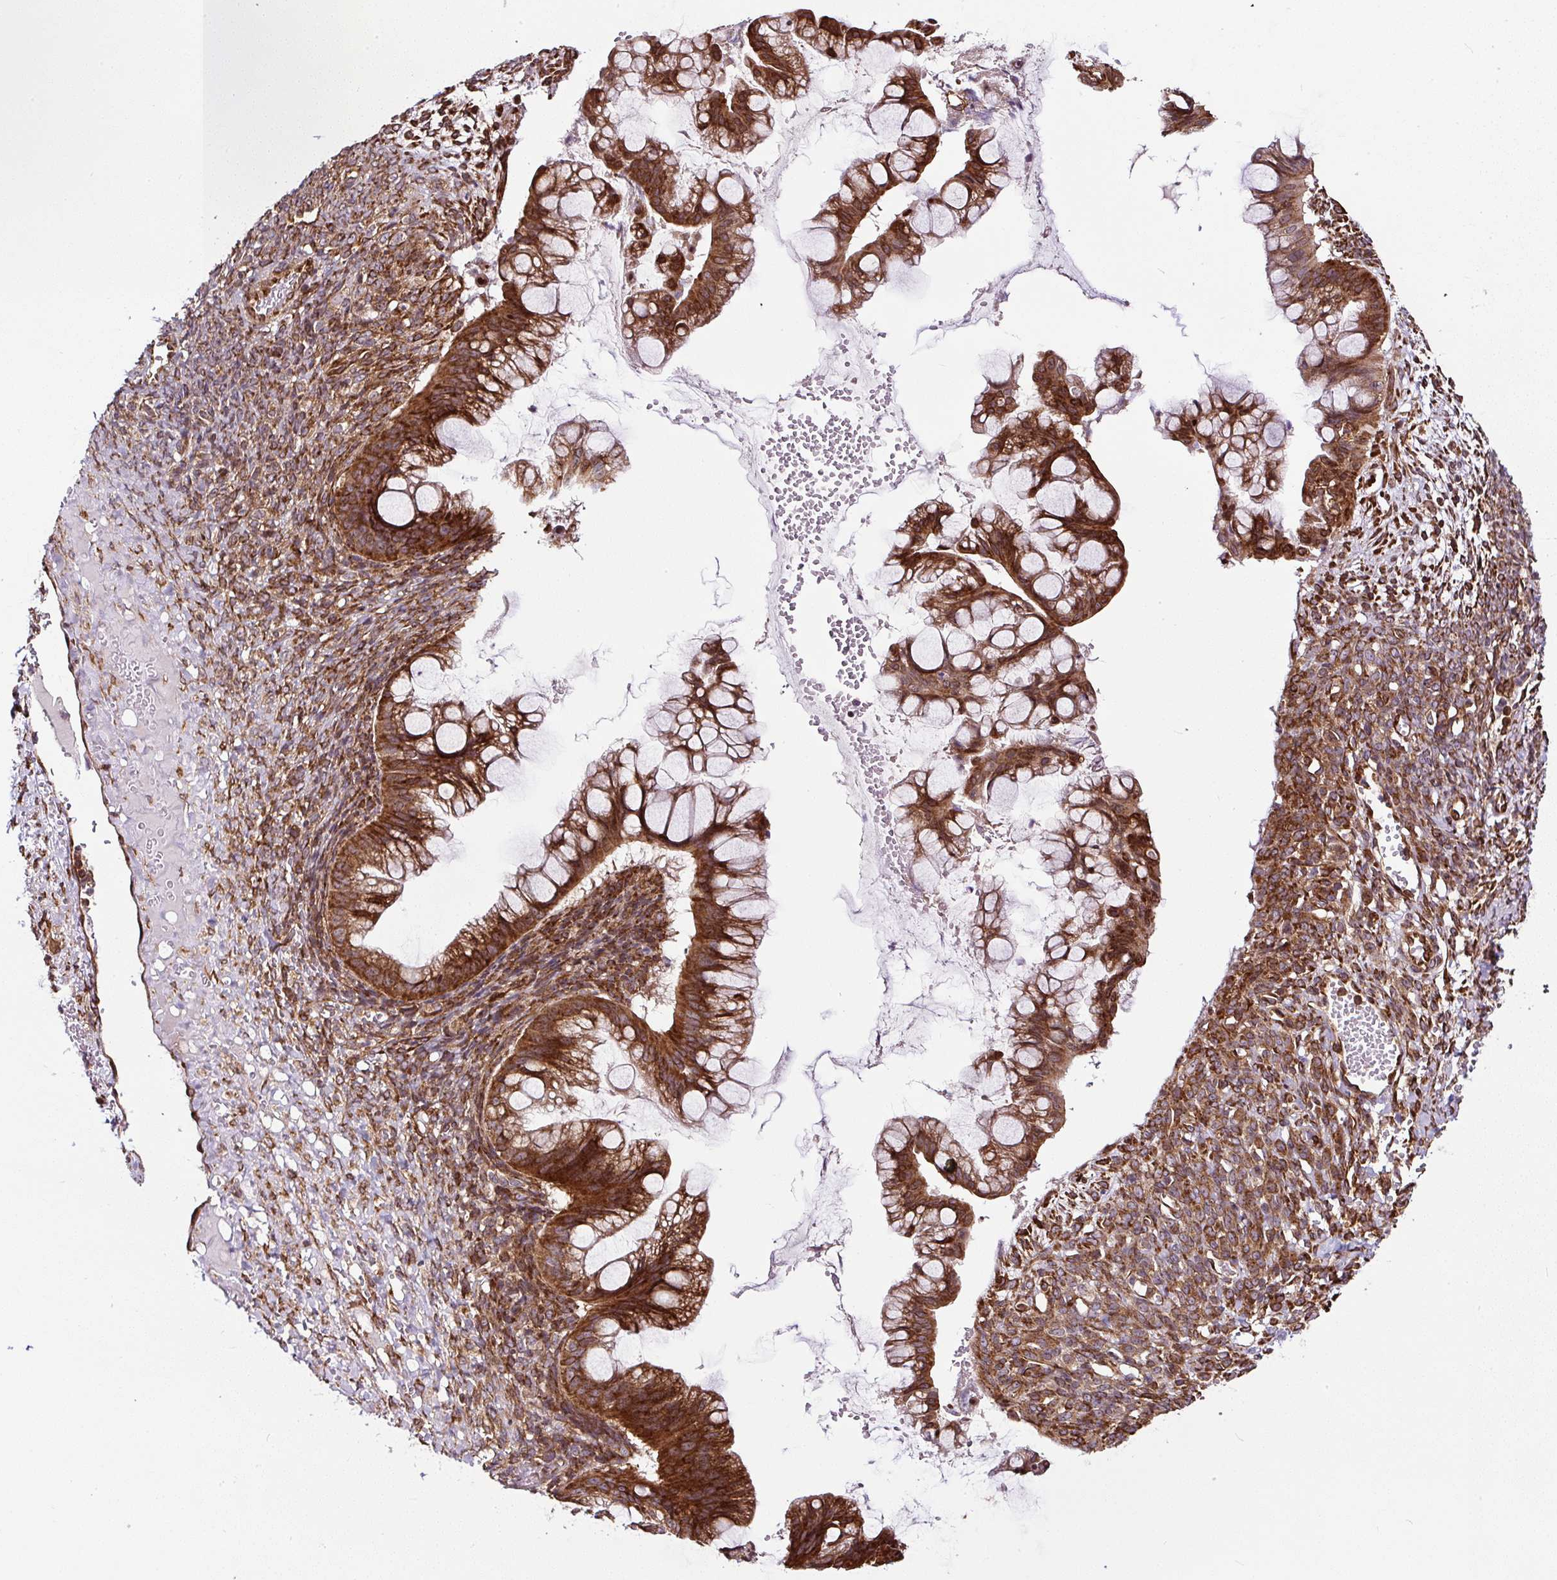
{"staining": {"intensity": "strong", "quantity": ">75%", "location": "cytoplasmic/membranous"}, "tissue": "ovarian cancer", "cell_type": "Tumor cells", "image_type": "cancer", "snomed": [{"axis": "morphology", "description": "Cystadenocarcinoma, mucinous, NOS"}, {"axis": "topography", "description": "Ovary"}], "caption": "Strong cytoplasmic/membranous positivity for a protein is identified in about >75% of tumor cells of ovarian mucinous cystadenocarcinoma using immunohistochemistry (IHC).", "gene": "KDM4E", "patient": {"sex": "female", "age": 73}}